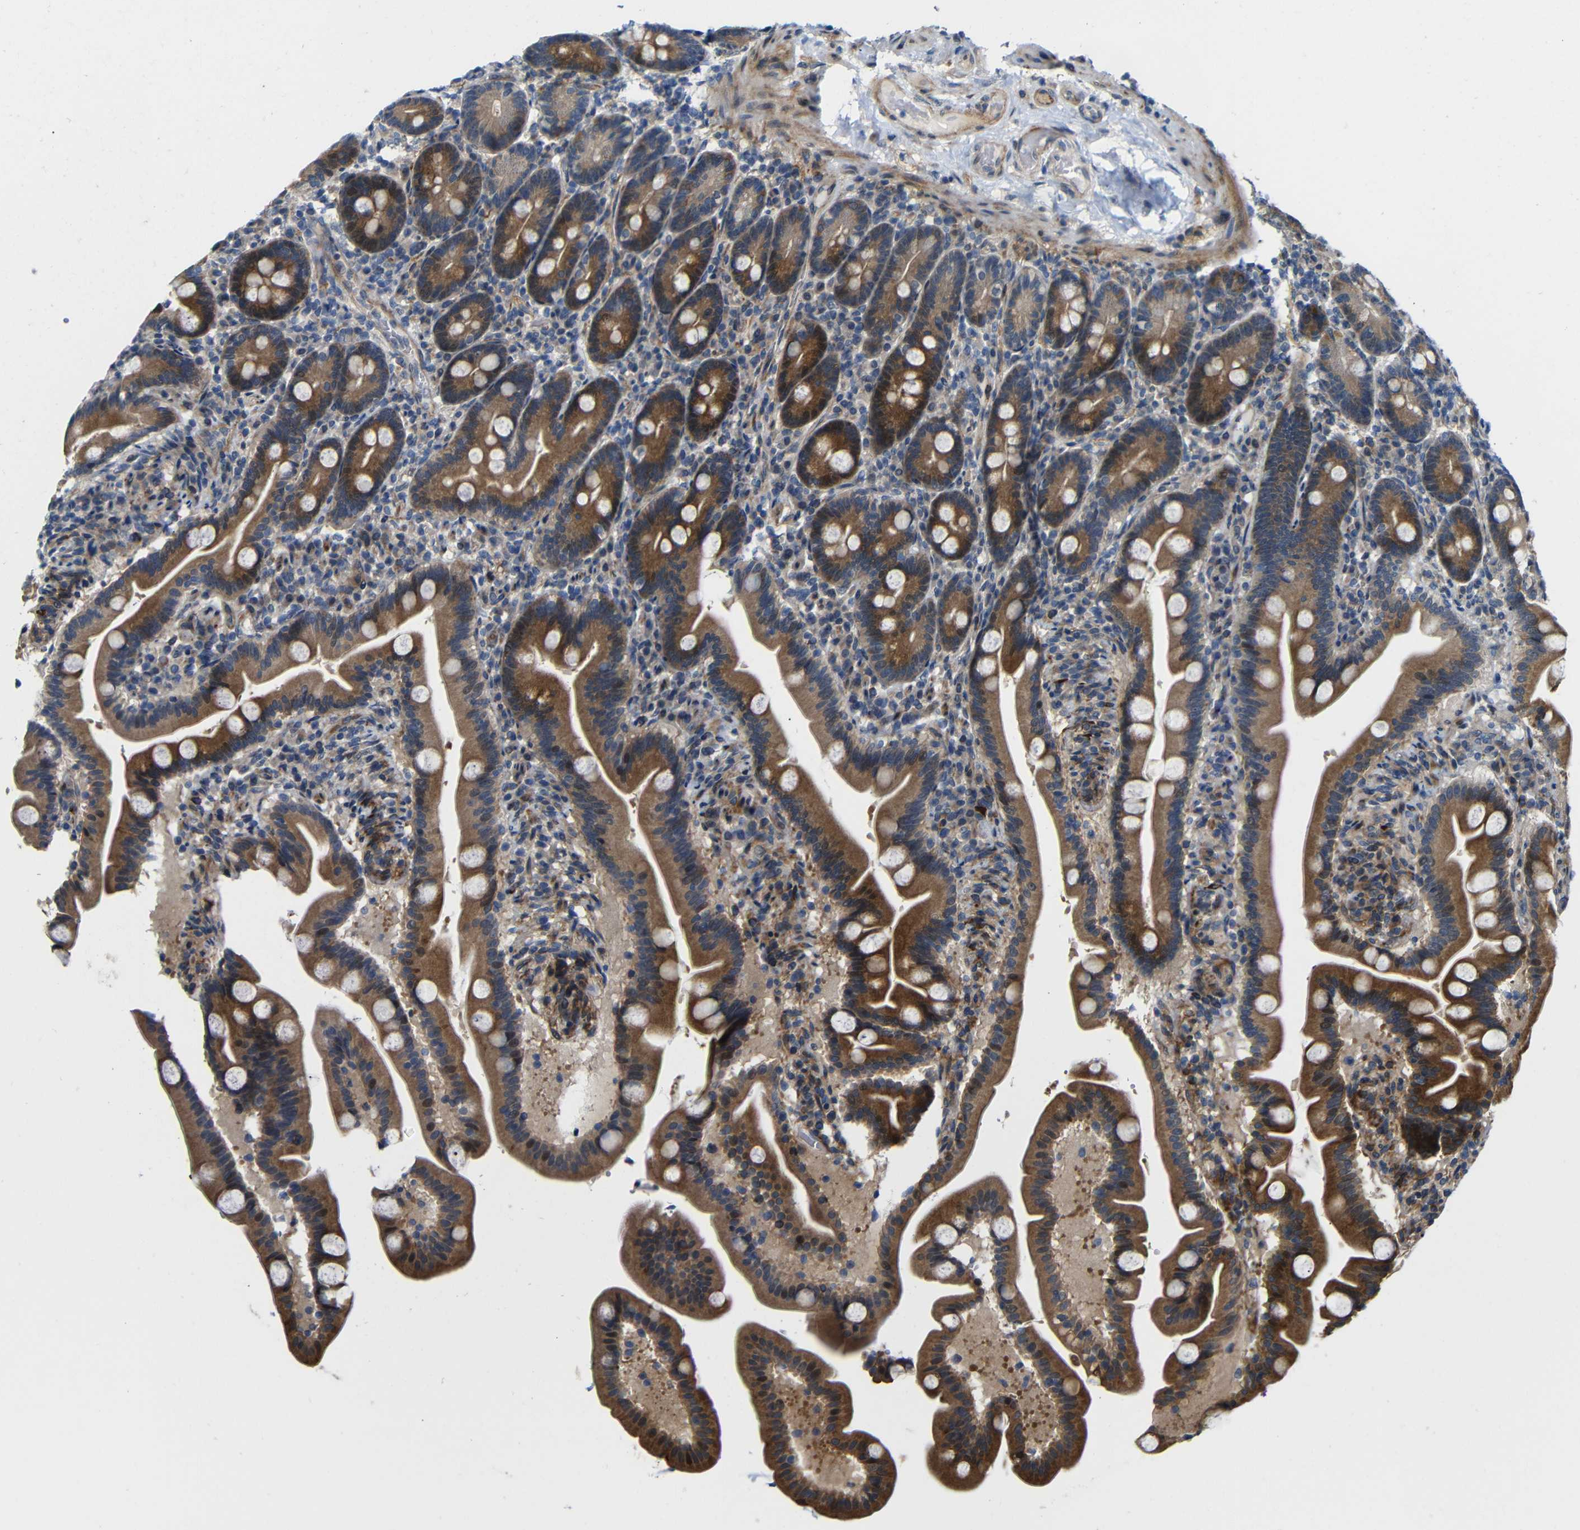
{"staining": {"intensity": "strong", "quantity": ">75%", "location": "cytoplasmic/membranous"}, "tissue": "duodenum", "cell_type": "Glandular cells", "image_type": "normal", "snomed": [{"axis": "morphology", "description": "Normal tissue, NOS"}, {"axis": "topography", "description": "Duodenum"}], "caption": "This is an image of immunohistochemistry staining of unremarkable duodenum, which shows strong positivity in the cytoplasmic/membranous of glandular cells.", "gene": "P3H2", "patient": {"sex": "male", "age": 54}}